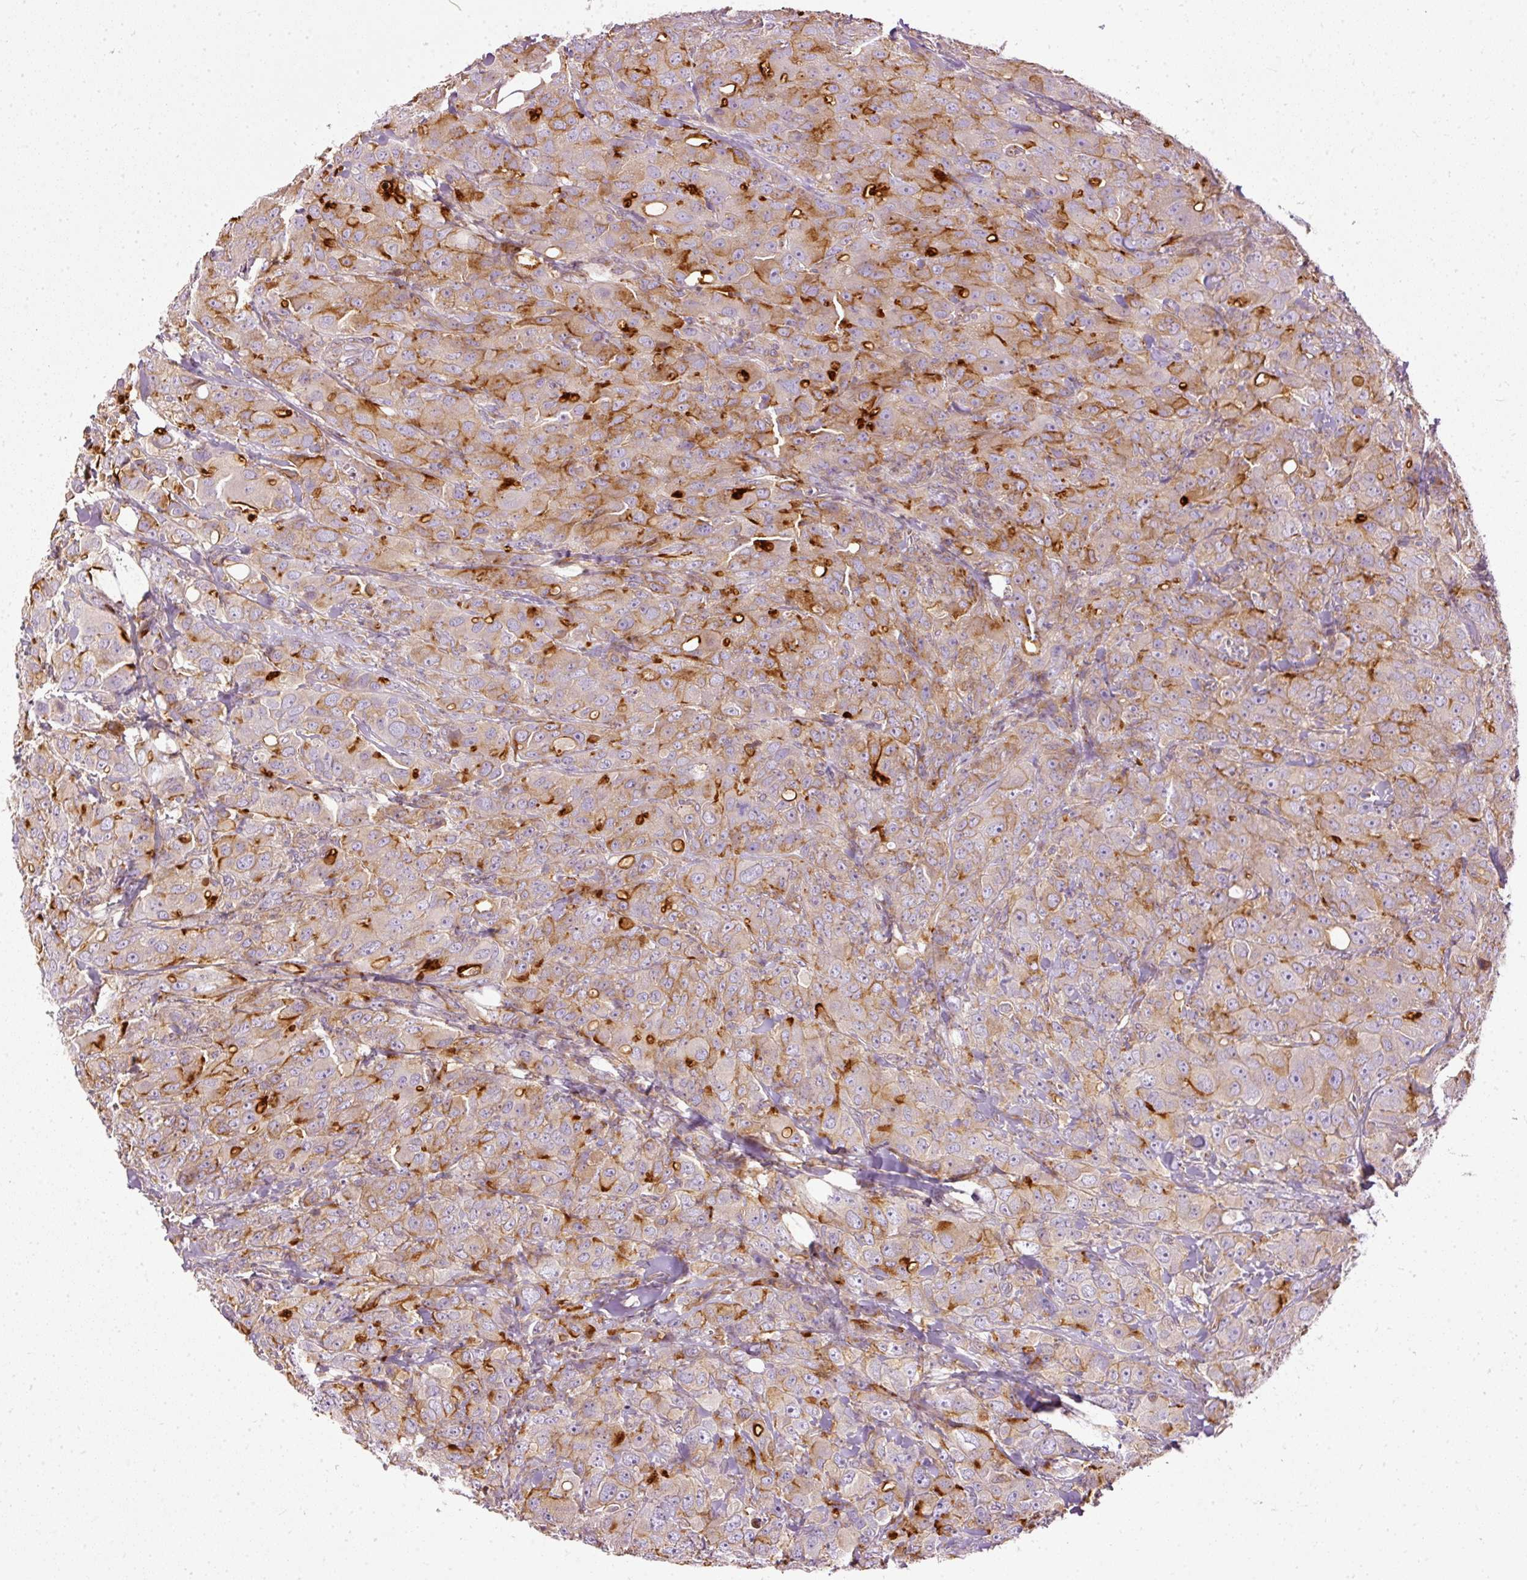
{"staining": {"intensity": "strong", "quantity": "<25%", "location": "cytoplasmic/membranous"}, "tissue": "breast cancer", "cell_type": "Tumor cells", "image_type": "cancer", "snomed": [{"axis": "morphology", "description": "Duct carcinoma"}, {"axis": "topography", "description": "Breast"}], "caption": "Immunohistochemistry (IHC) histopathology image of human breast cancer (invasive ductal carcinoma) stained for a protein (brown), which reveals medium levels of strong cytoplasmic/membranous positivity in about <25% of tumor cells.", "gene": "PAQR9", "patient": {"sex": "female", "age": 43}}